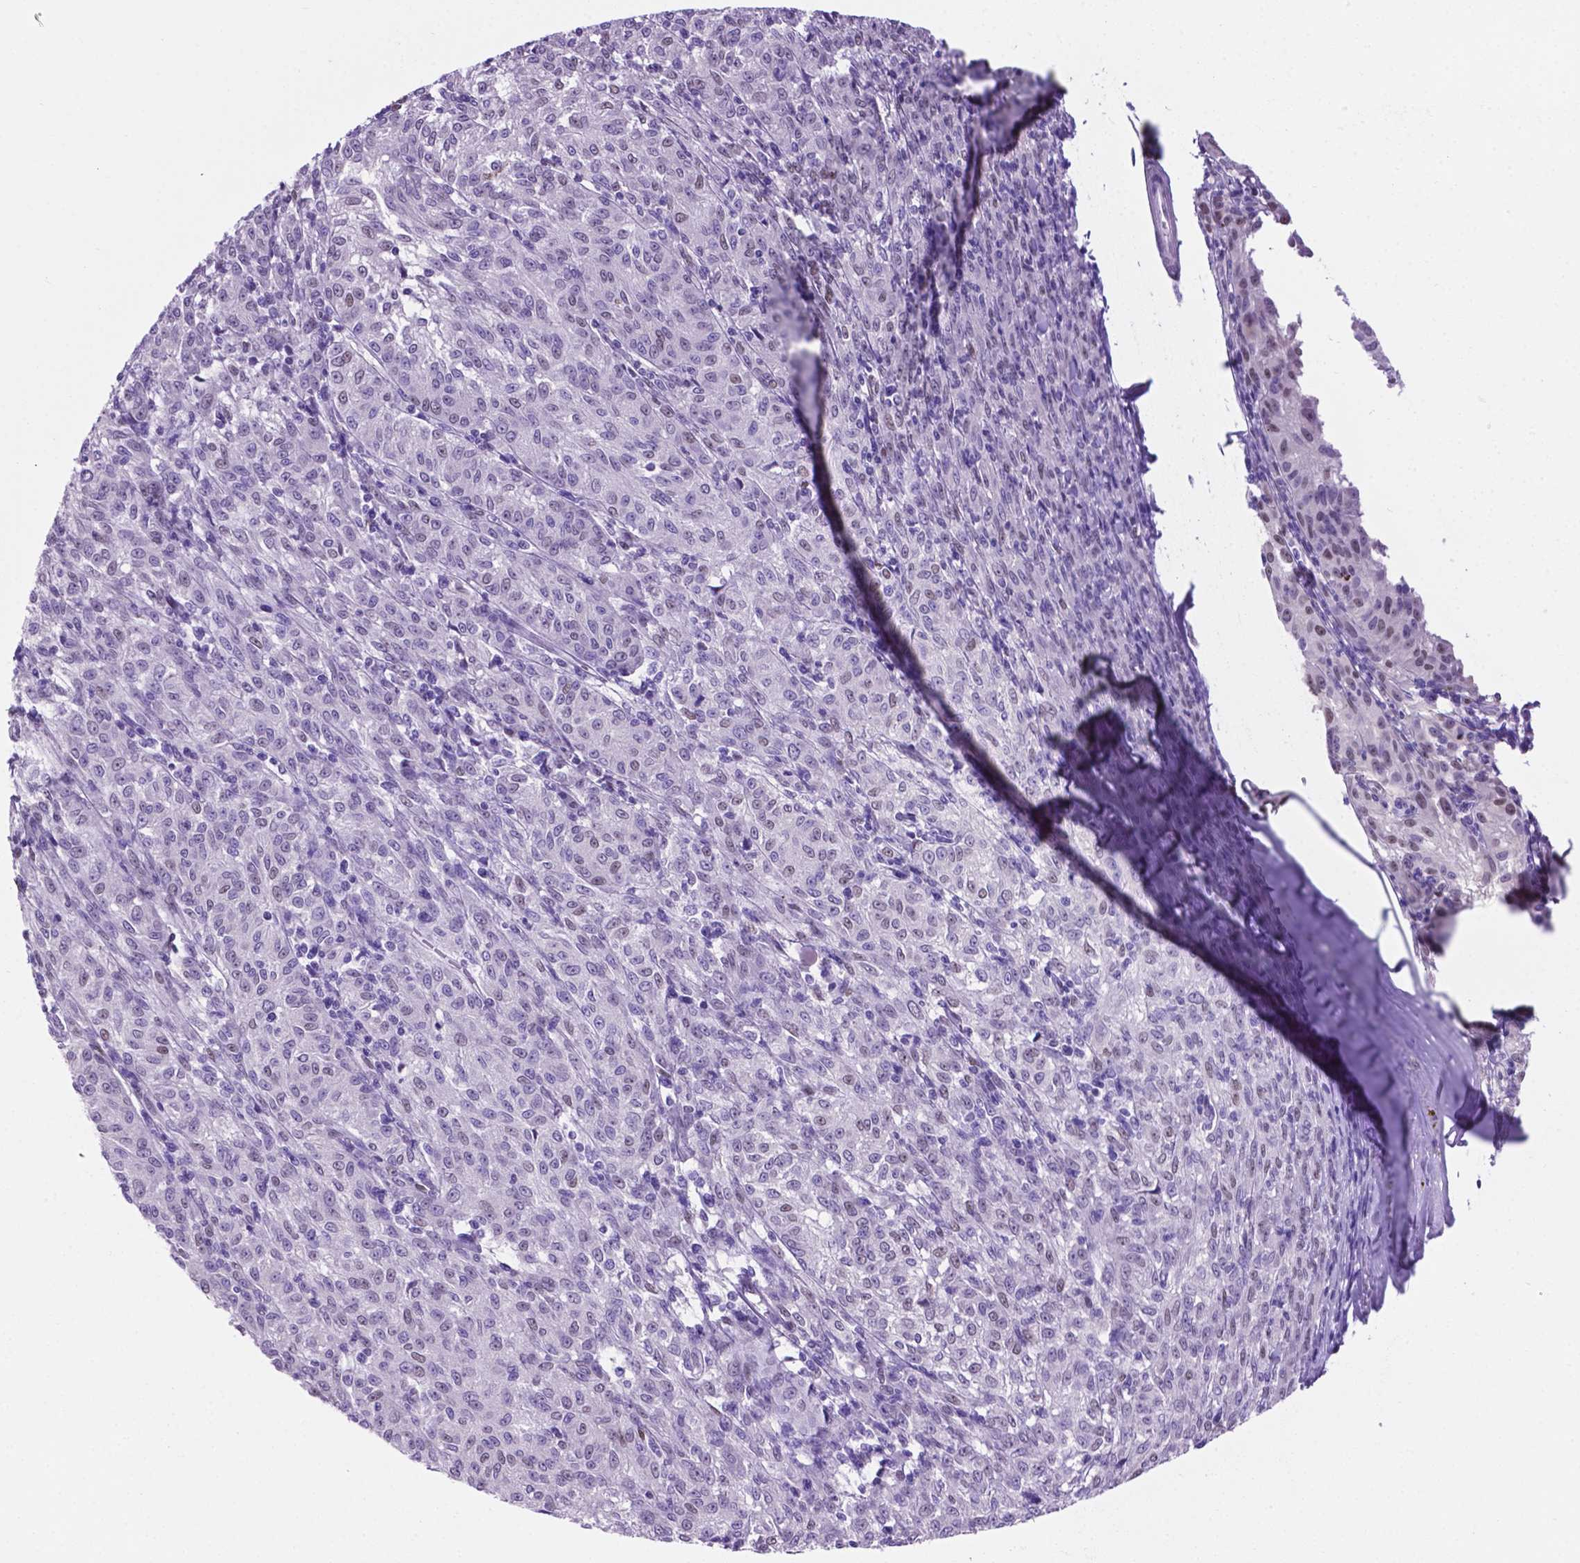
{"staining": {"intensity": "weak", "quantity": "<25%", "location": "nuclear"}, "tissue": "melanoma", "cell_type": "Tumor cells", "image_type": "cancer", "snomed": [{"axis": "morphology", "description": "Malignant melanoma, NOS"}, {"axis": "topography", "description": "Skin"}], "caption": "The photomicrograph exhibits no significant staining in tumor cells of melanoma.", "gene": "TMEM210", "patient": {"sex": "female", "age": 72}}